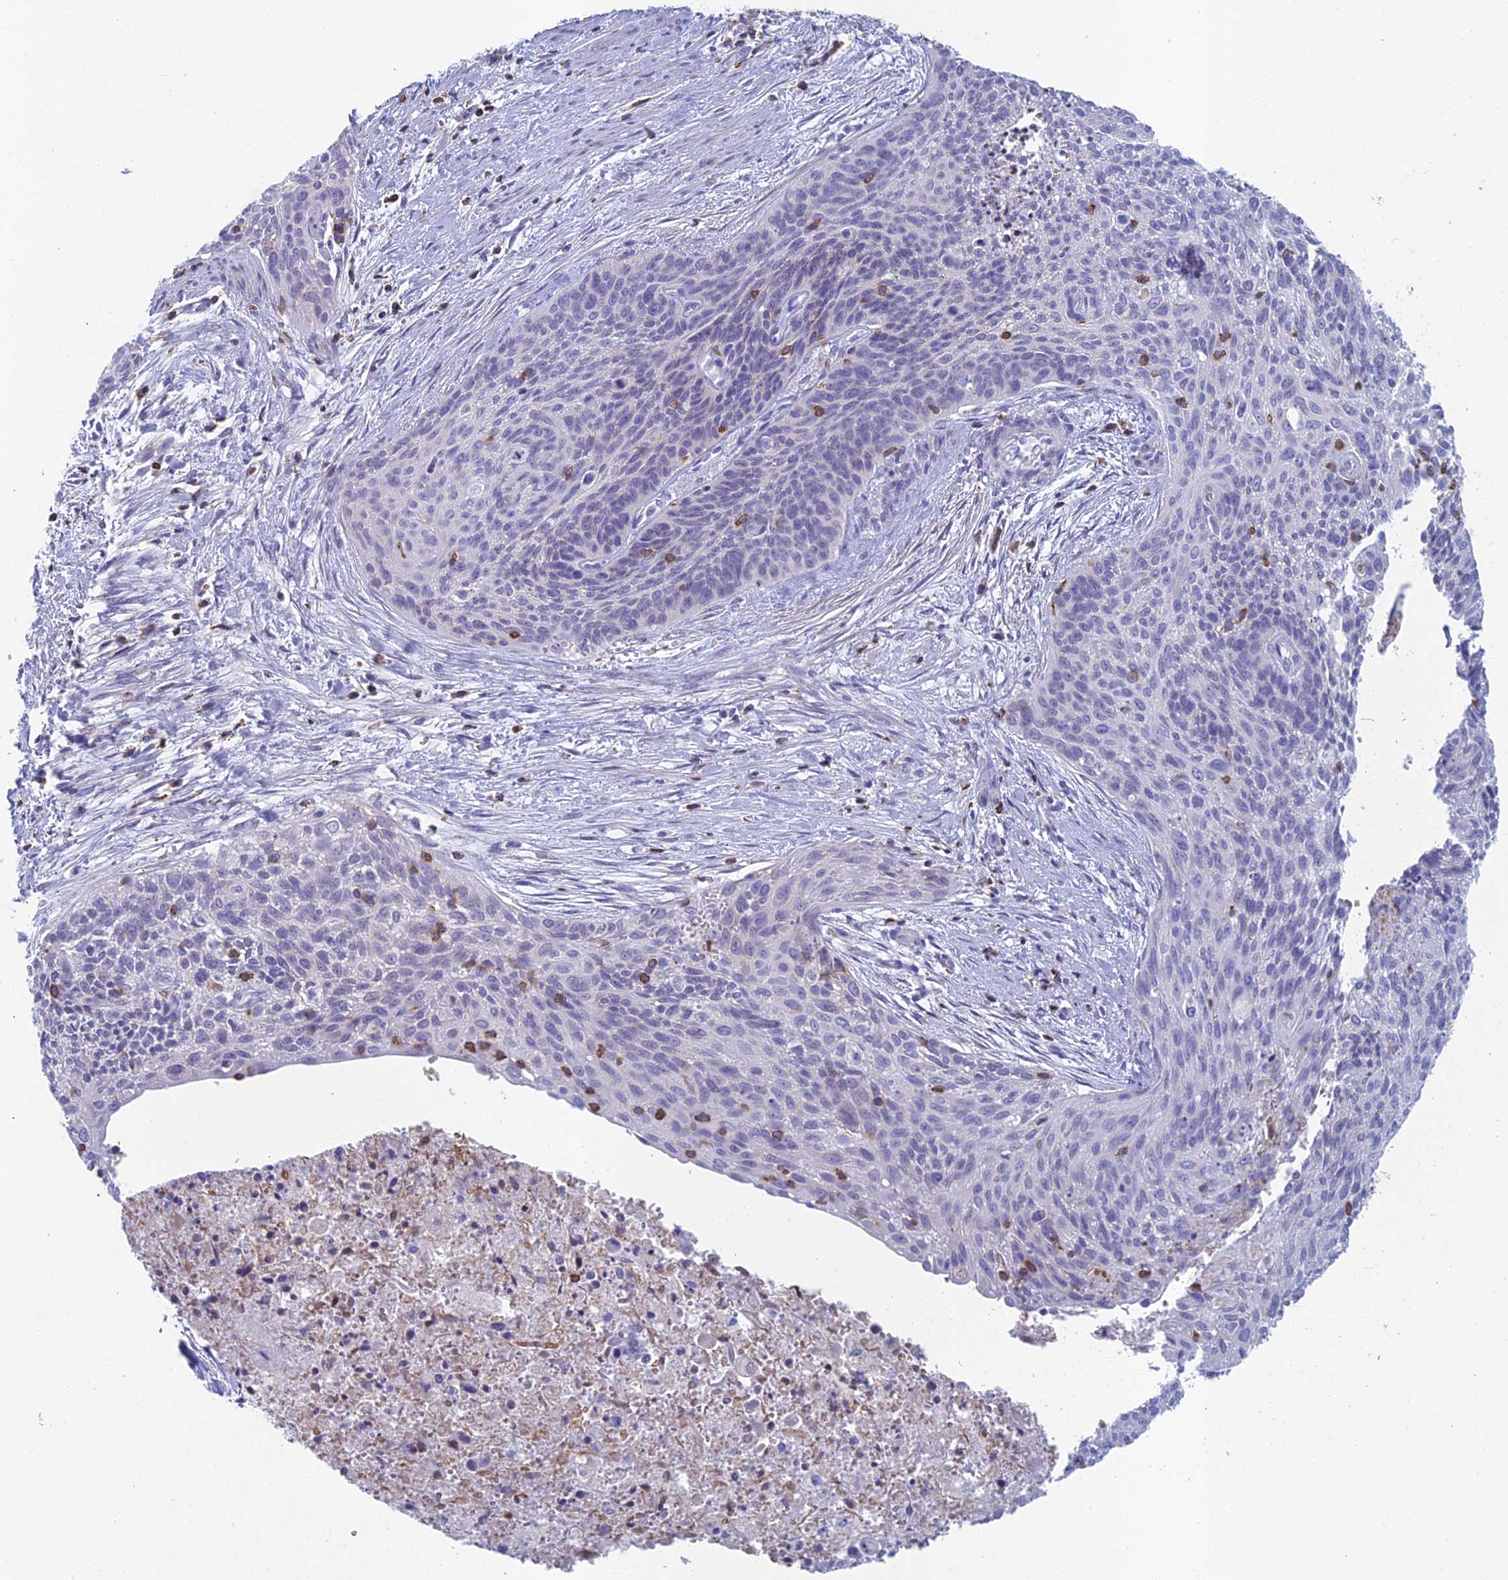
{"staining": {"intensity": "negative", "quantity": "none", "location": "none"}, "tissue": "cervical cancer", "cell_type": "Tumor cells", "image_type": "cancer", "snomed": [{"axis": "morphology", "description": "Squamous cell carcinoma, NOS"}, {"axis": "topography", "description": "Cervix"}], "caption": "Tumor cells show no significant protein expression in cervical squamous cell carcinoma.", "gene": "ABI3BP", "patient": {"sex": "female", "age": 55}}